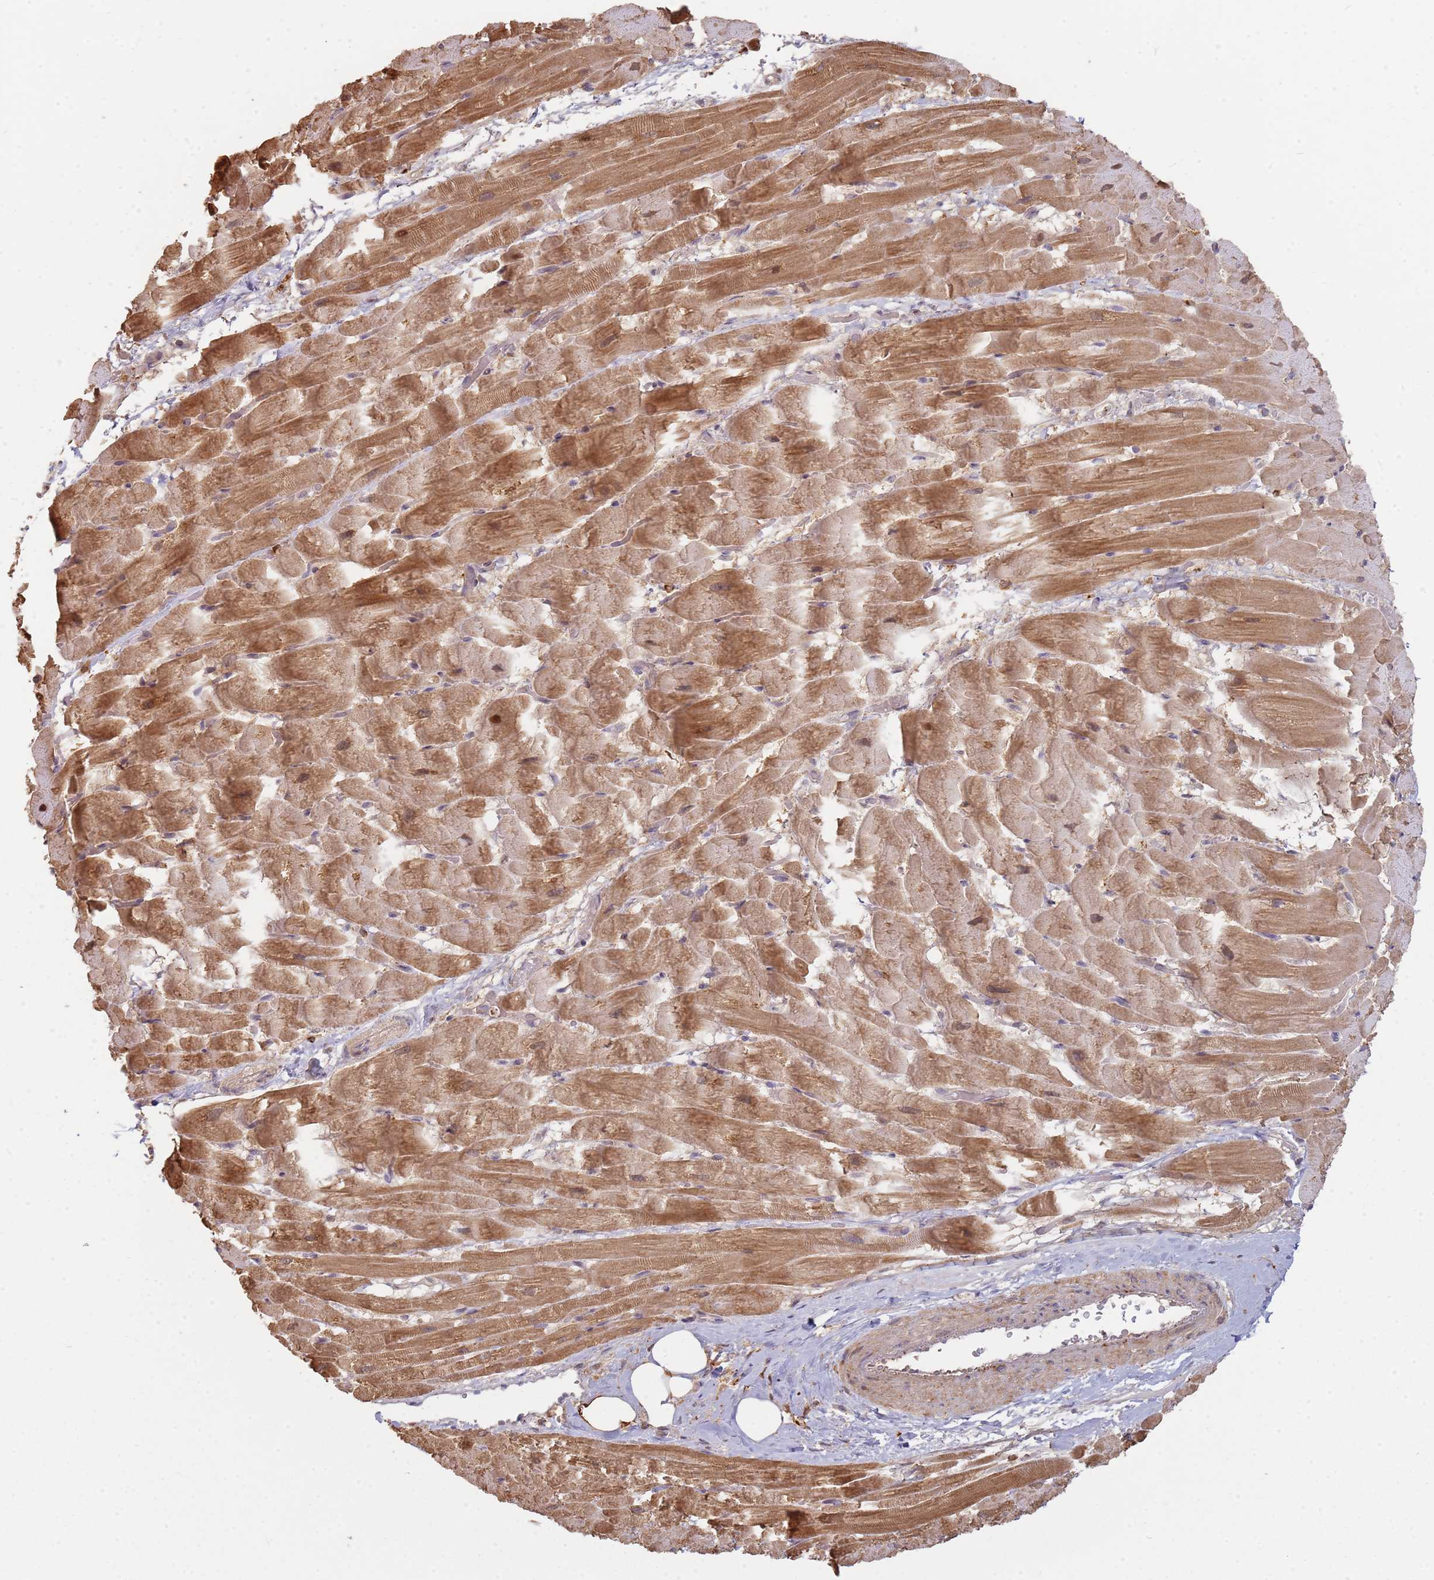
{"staining": {"intensity": "moderate", "quantity": ">75%", "location": "cytoplasmic/membranous"}, "tissue": "heart muscle", "cell_type": "Cardiomyocytes", "image_type": "normal", "snomed": [{"axis": "morphology", "description": "Normal tissue, NOS"}, {"axis": "topography", "description": "Heart"}], "caption": "An image of heart muscle stained for a protein exhibits moderate cytoplasmic/membranous brown staining in cardiomyocytes.", "gene": "MPEG1", "patient": {"sex": "male", "age": 37}}